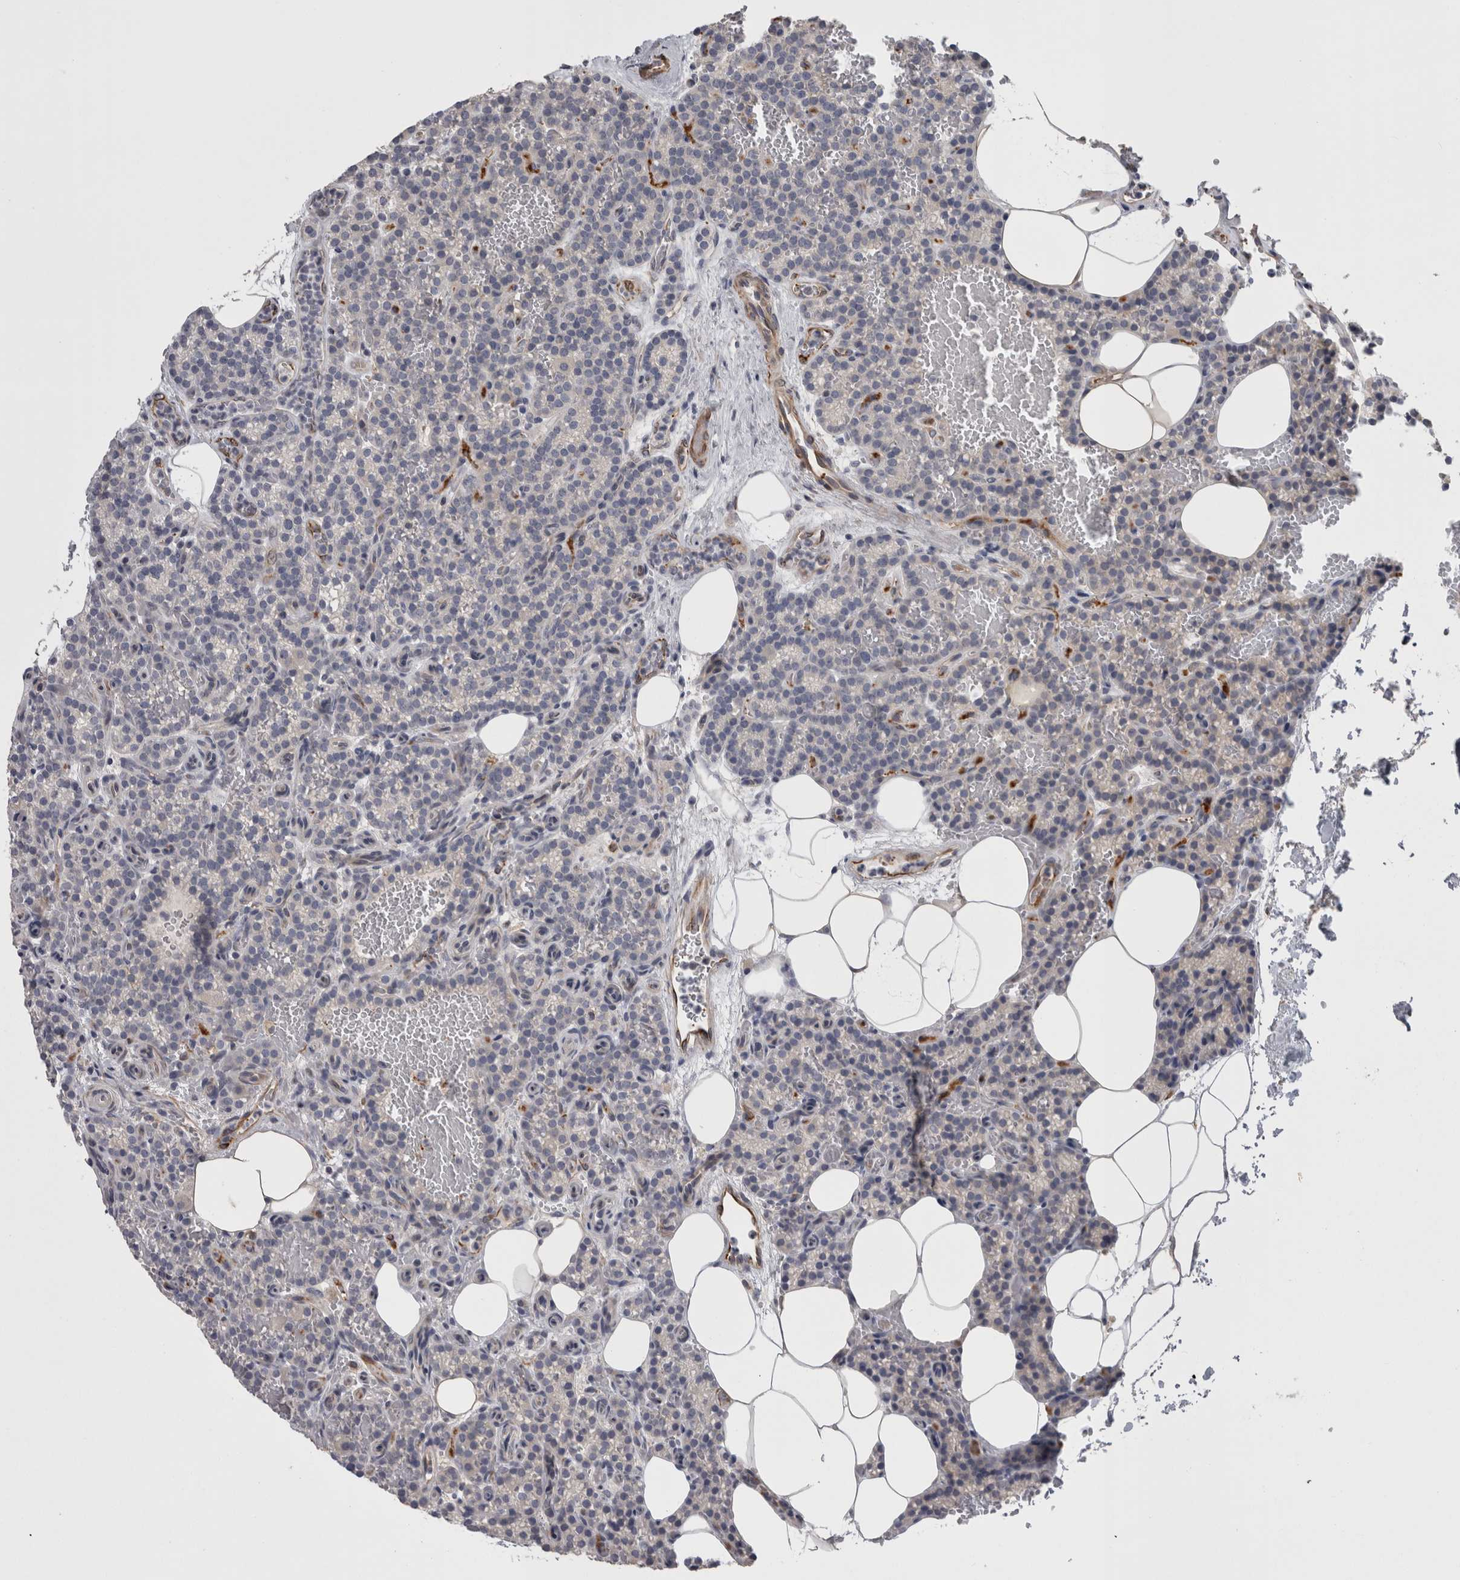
{"staining": {"intensity": "negative", "quantity": "none", "location": "none"}, "tissue": "parathyroid gland", "cell_type": "Glandular cells", "image_type": "normal", "snomed": [{"axis": "morphology", "description": "Normal tissue, NOS"}, {"axis": "topography", "description": "Parathyroid gland"}], "caption": "Benign parathyroid gland was stained to show a protein in brown. There is no significant expression in glandular cells.", "gene": "RMDN1", "patient": {"sex": "male", "age": 58}}